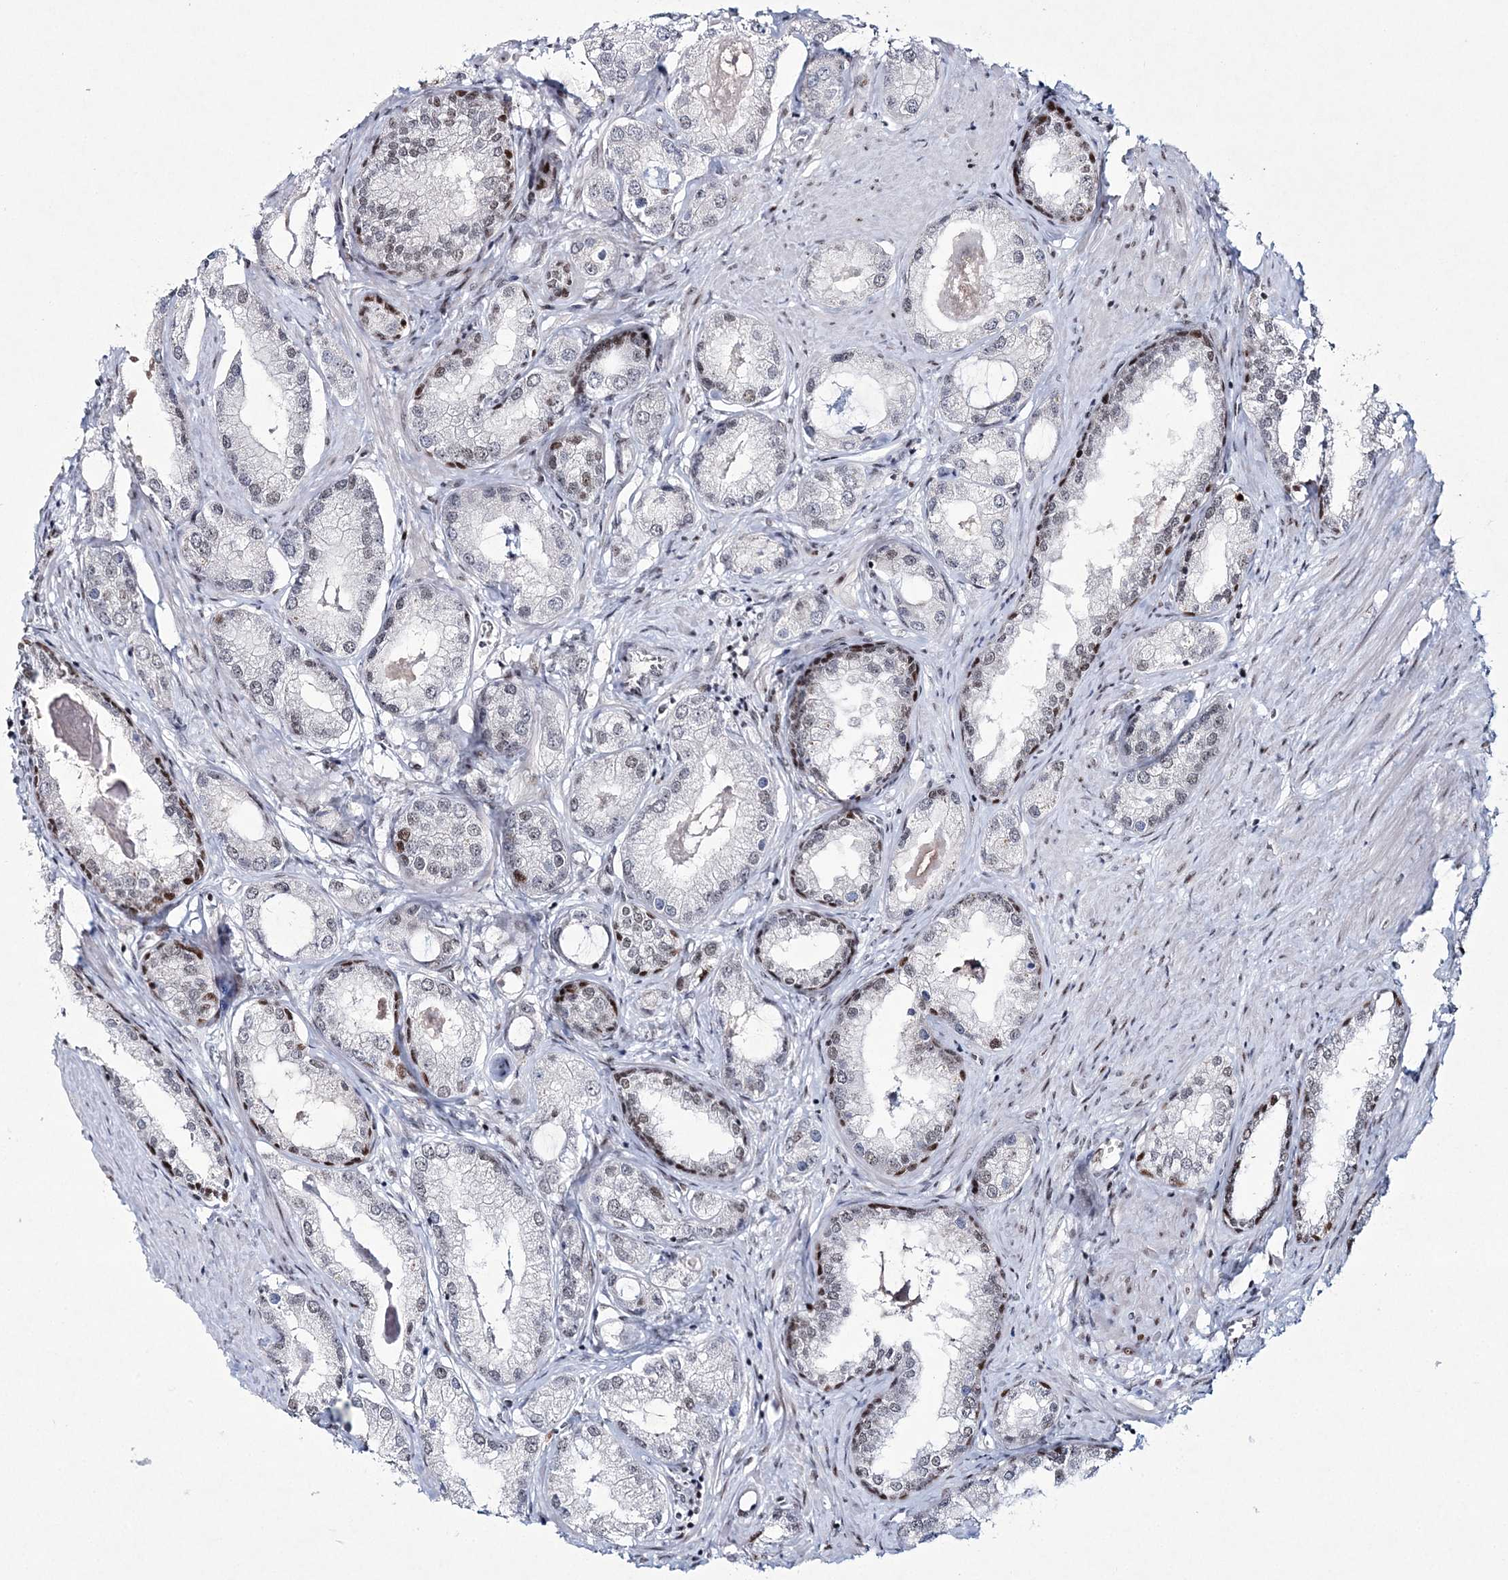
{"staining": {"intensity": "moderate", "quantity": "<25%", "location": "nuclear"}, "tissue": "prostate cancer", "cell_type": "Tumor cells", "image_type": "cancer", "snomed": [{"axis": "morphology", "description": "Adenocarcinoma, Low grade"}, {"axis": "topography", "description": "Prostate"}], "caption": "Moderate nuclear positivity for a protein is present in approximately <25% of tumor cells of prostate cancer using IHC.", "gene": "LRRFIP2", "patient": {"sex": "male", "age": 62}}